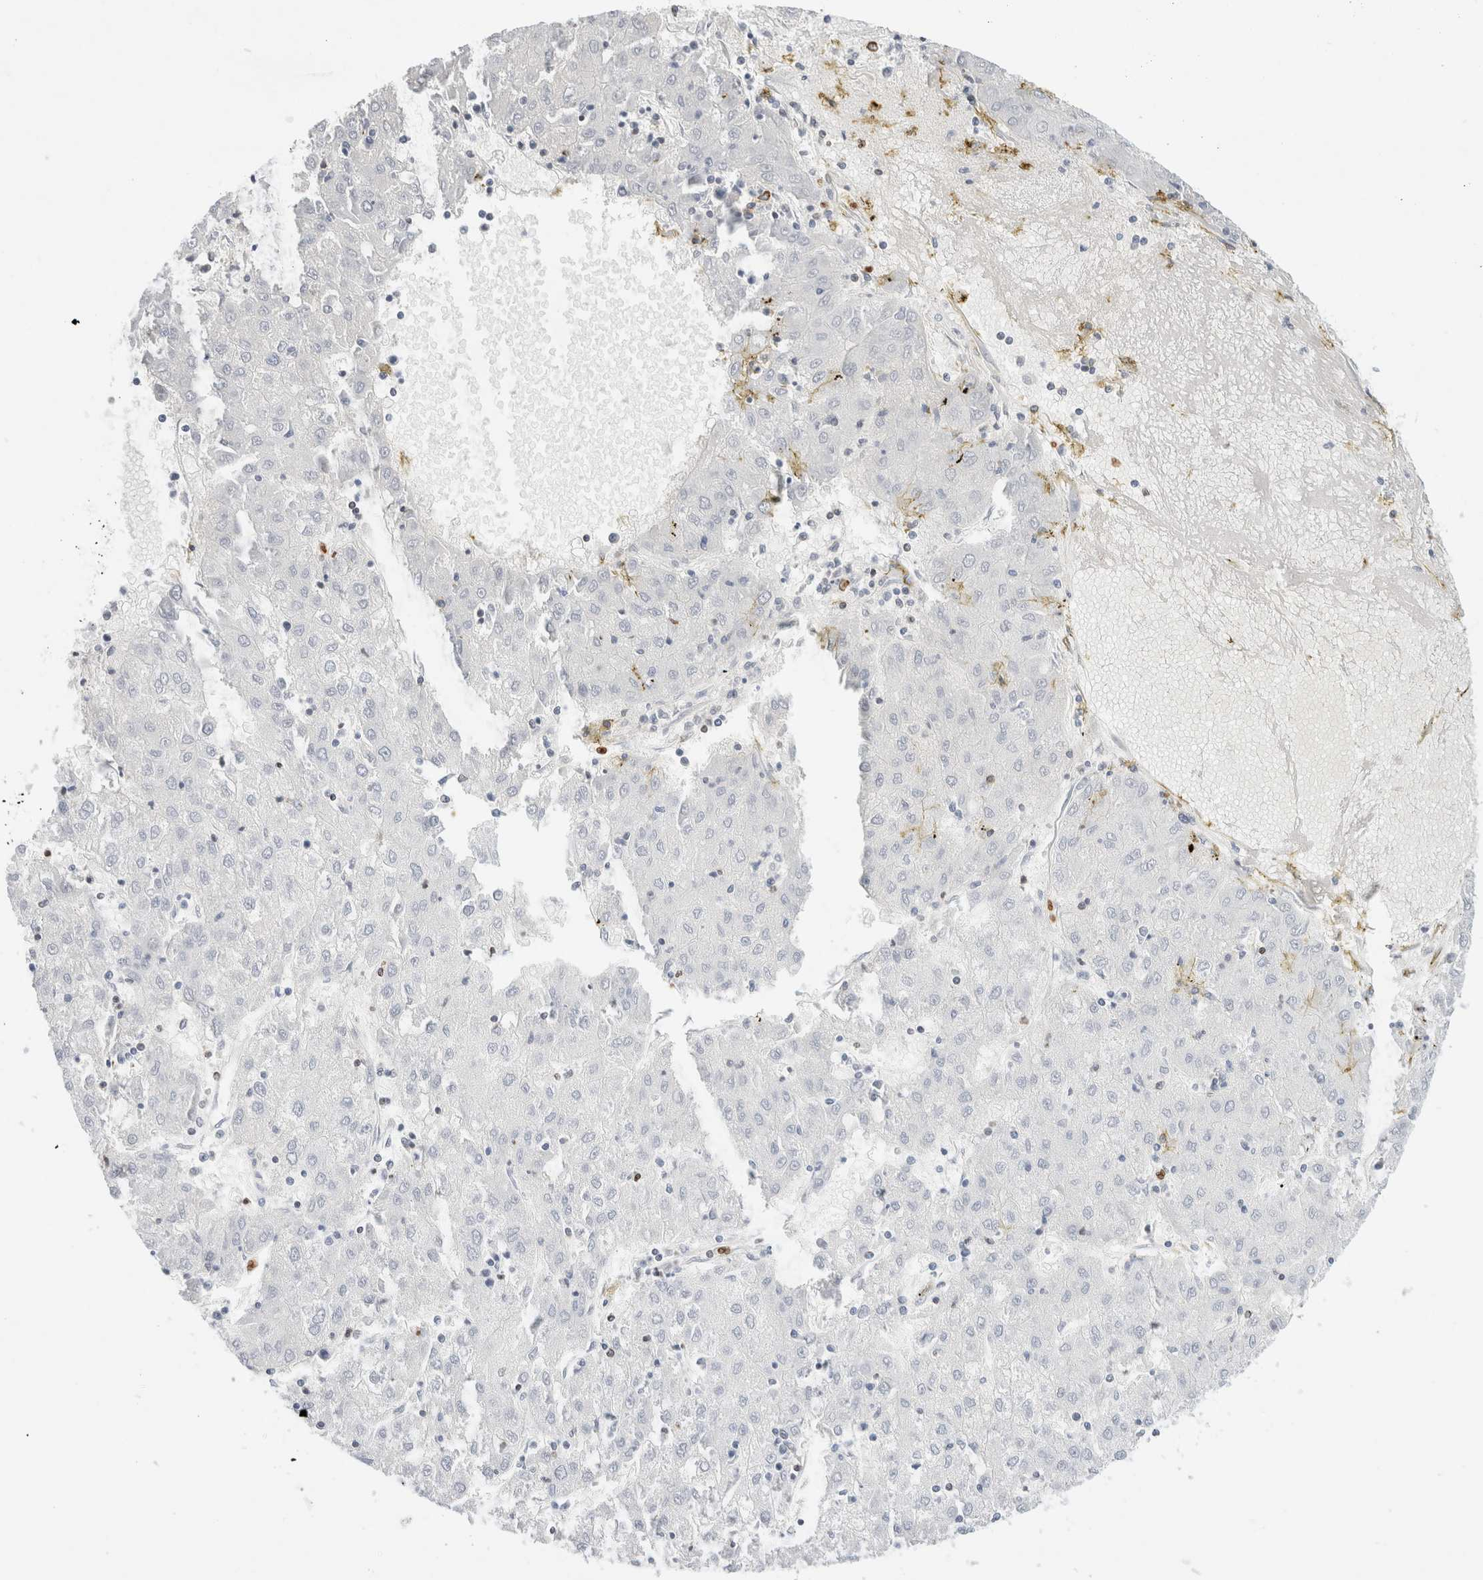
{"staining": {"intensity": "negative", "quantity": "none", "location": "none"}, "tissue": "liver cancer", "cell_type": "Tumor cells", "image_type": "cancer", "snomed": [{"axis": "morphology", "description": "Carcinoma, Hepatocellular, NOS"}, {"axis": "topography", "description": "Liver"}], "caption": "This histopathology image is of liver cancer stained with IHC to label a protein in brown with the nuclei are counter-stained blue. There is no staining in tumor cells.", "gene": "ALOX5AP", "patient": {"sex": "male", "age": 72}}